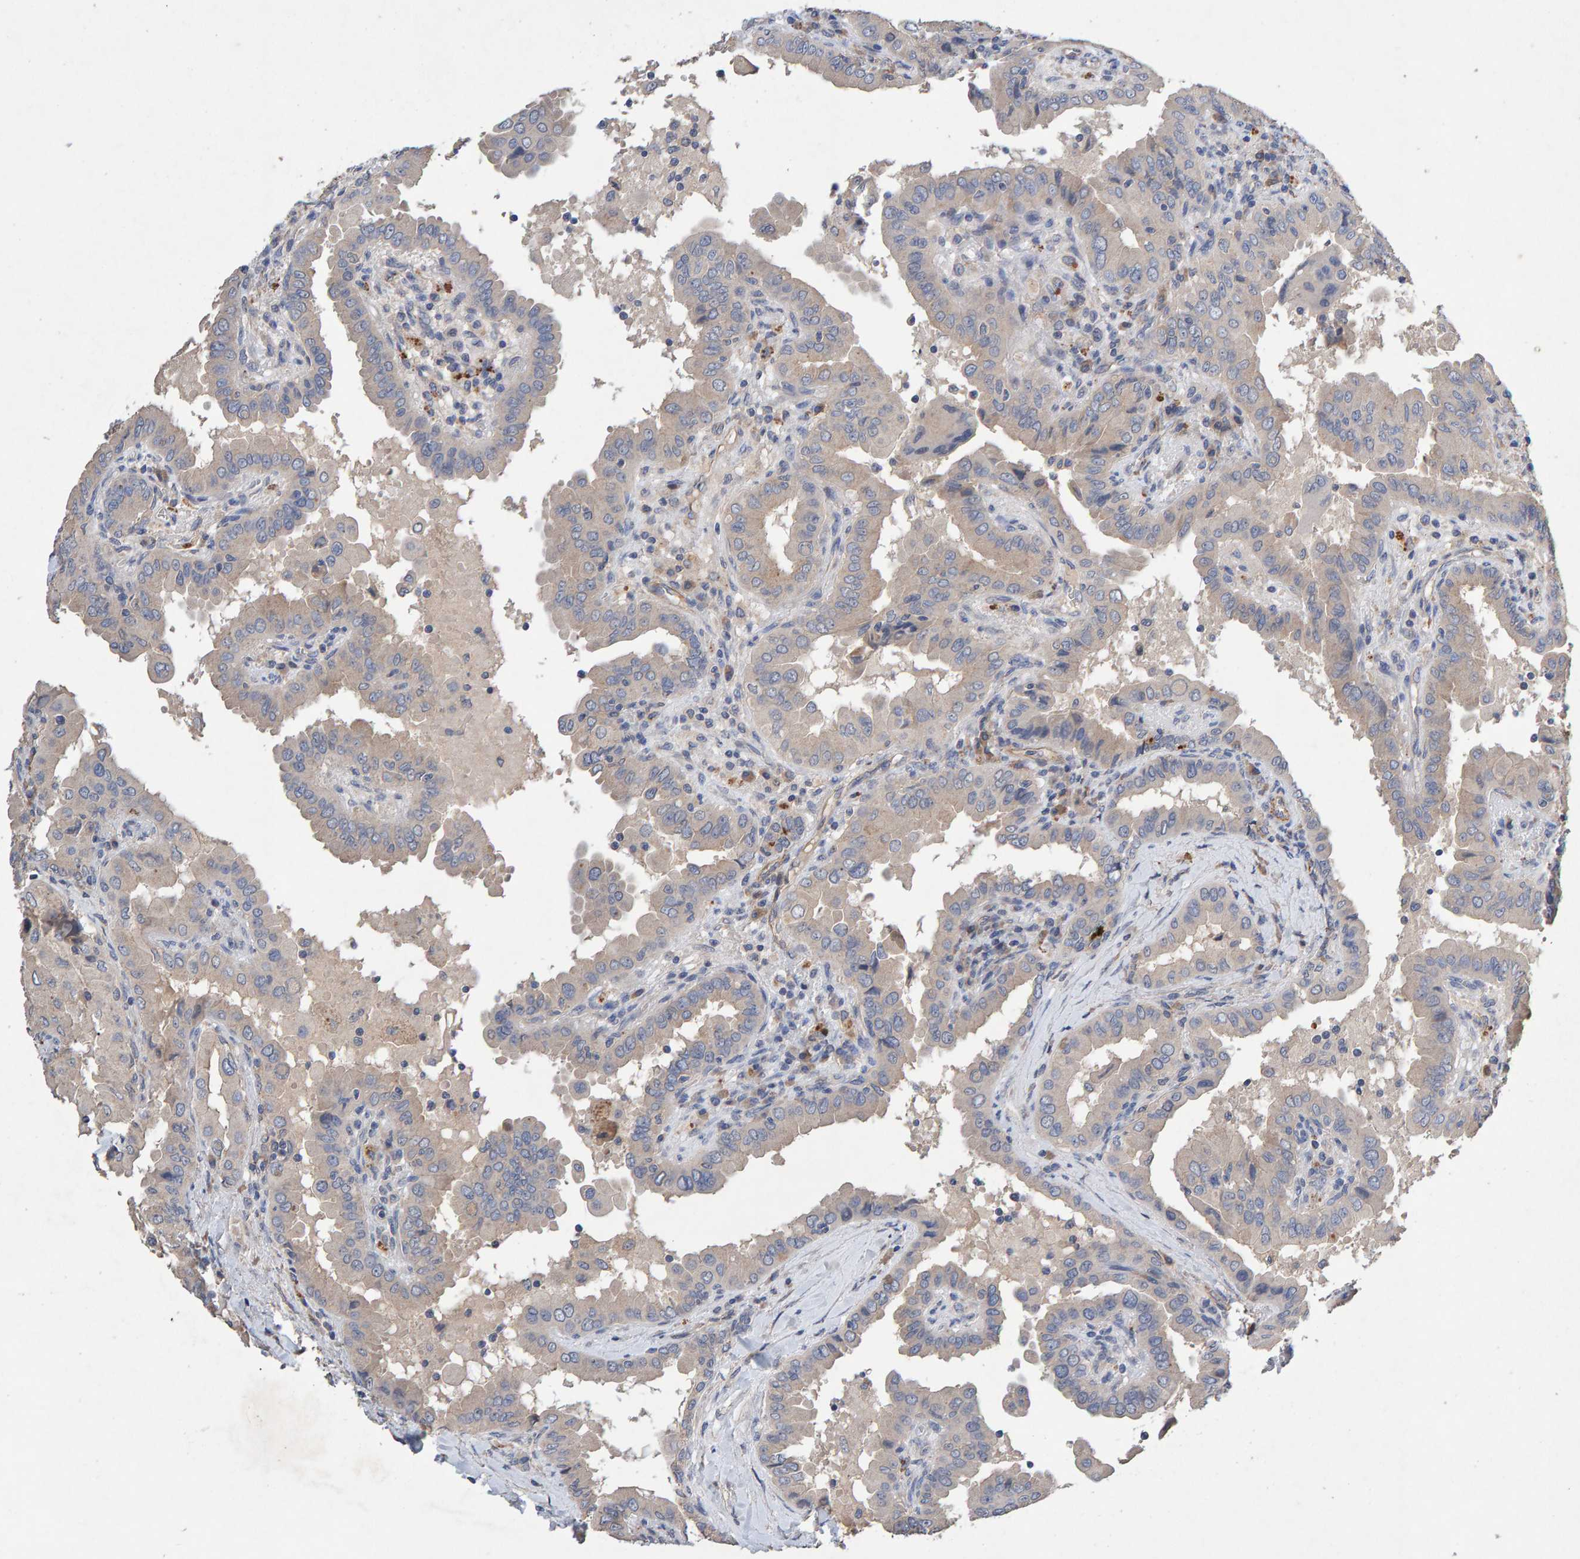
{"staining": {"intensity": "negative", "quantity": "none", "location": "none"}, "tissue": "thyroid cancer", "cell_type": "Tumor cells", "image_type": "cancer", "snomed": [{"axis": "morphology", "description": "Papillary adenocarcinoma, NOS"}, {"axis": "topography", "description": "Thyroid gland"}], "caption": "Immunohistochemistry (IHC) photomicrograph of human thyroid papillary adenocarcinoma stained for a protein (brown), which reveals no expression in tumor cells.", "gene": "EFR3A", "patient": {"sex": "male", "age": 33}}